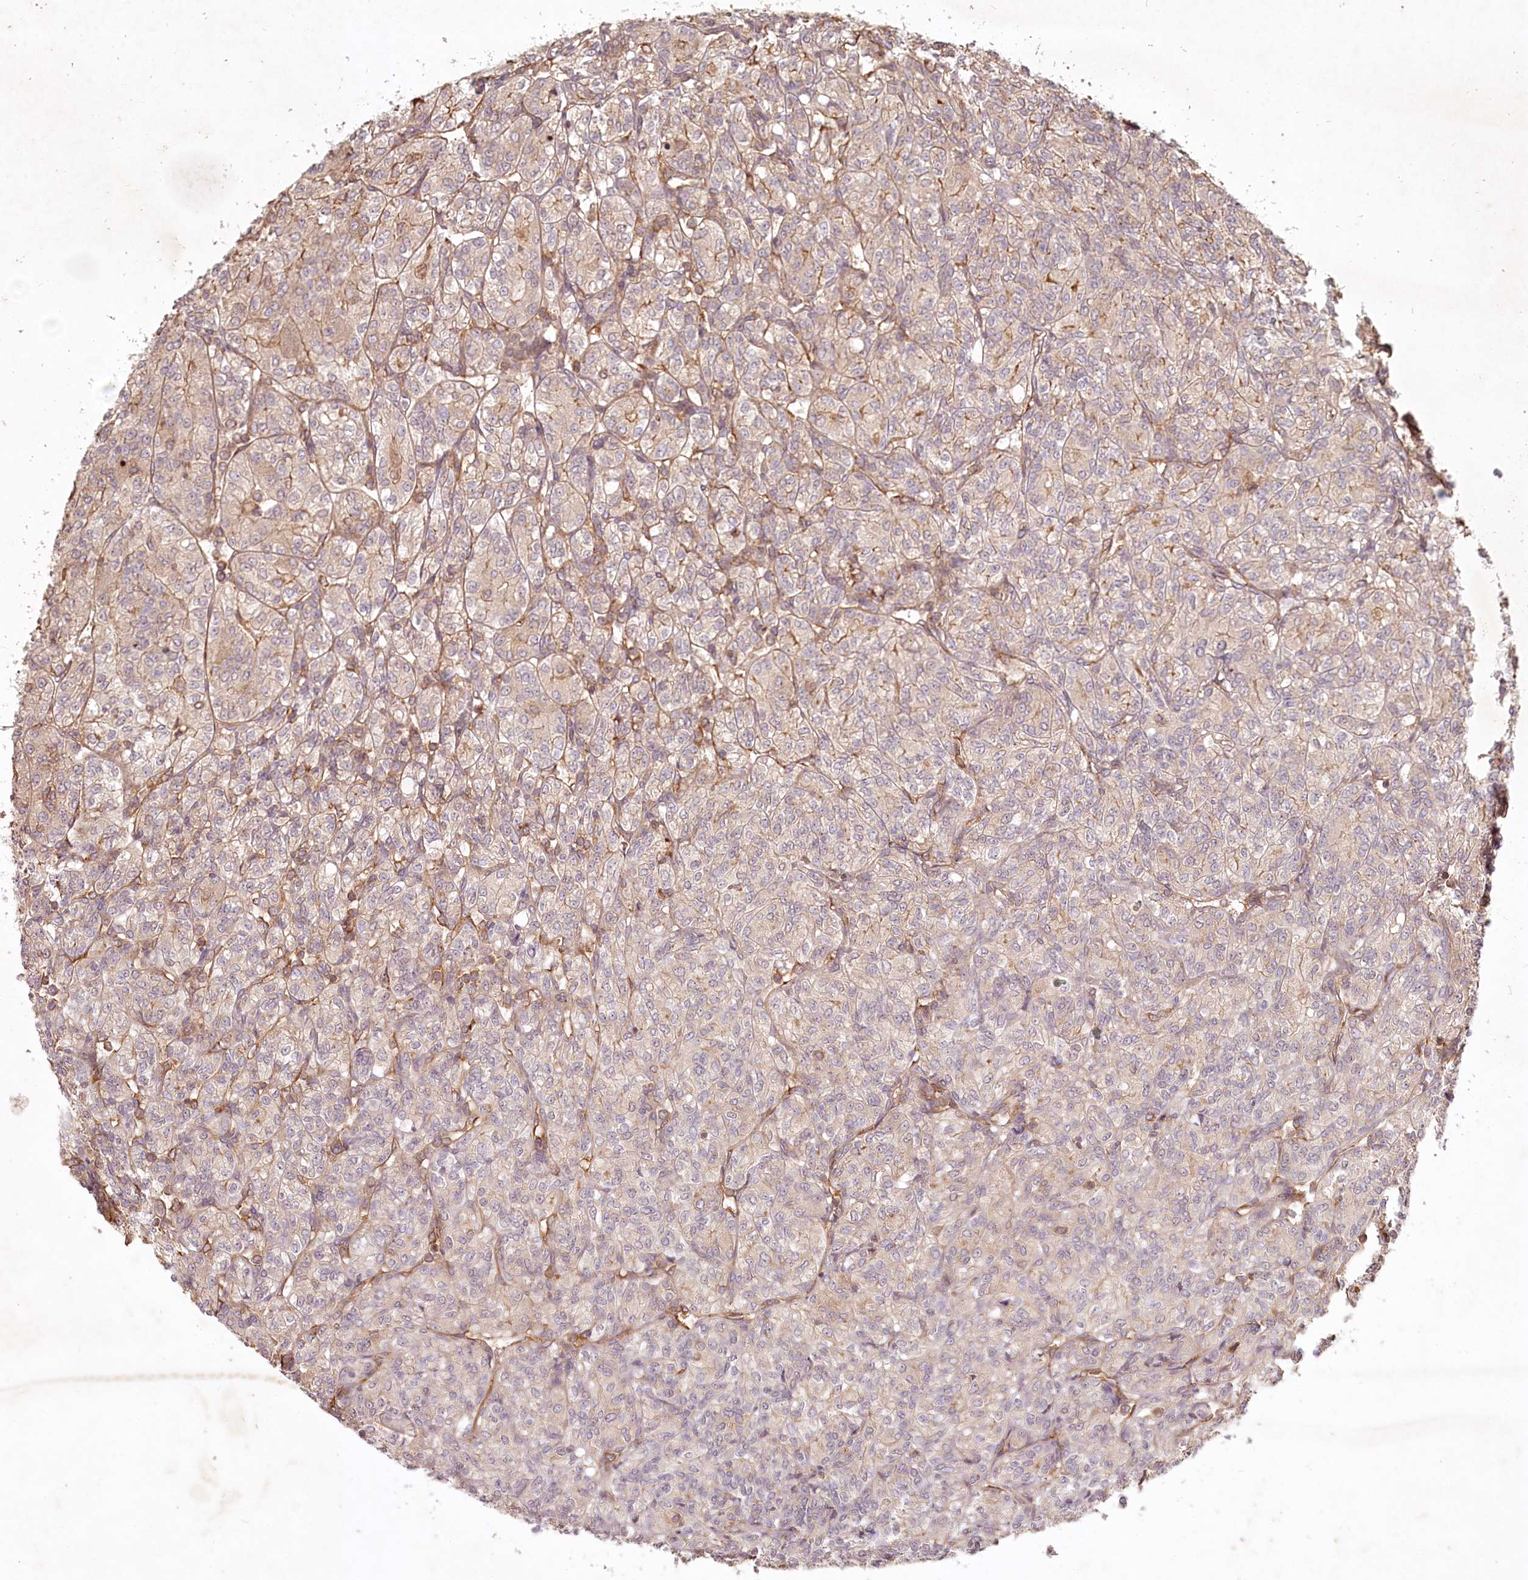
{"staining": {"intensity": "moderate", "quantity": "<25%", "location": "cytoplasmic/membranous"}, "tissue": "renal cancer", "cell_type": "Tumor cells", "image_type": "cancer", "snomed": [{"axis": "morphology", "description": "Adenocarcinoma, NOS"}, {"axis": "topography", "description": "Kidney"}], "caption": "IHC of renal cancer displays low levels of moderate cytoplasmic/membranous positivity in about <25% of tumor cells. (DAB (3,3'-diaminobenzidine) IHC with brightfield microscopy, high magnification).", "gene": "TMIE", "patient": {"sex": "male", "age": 77}}